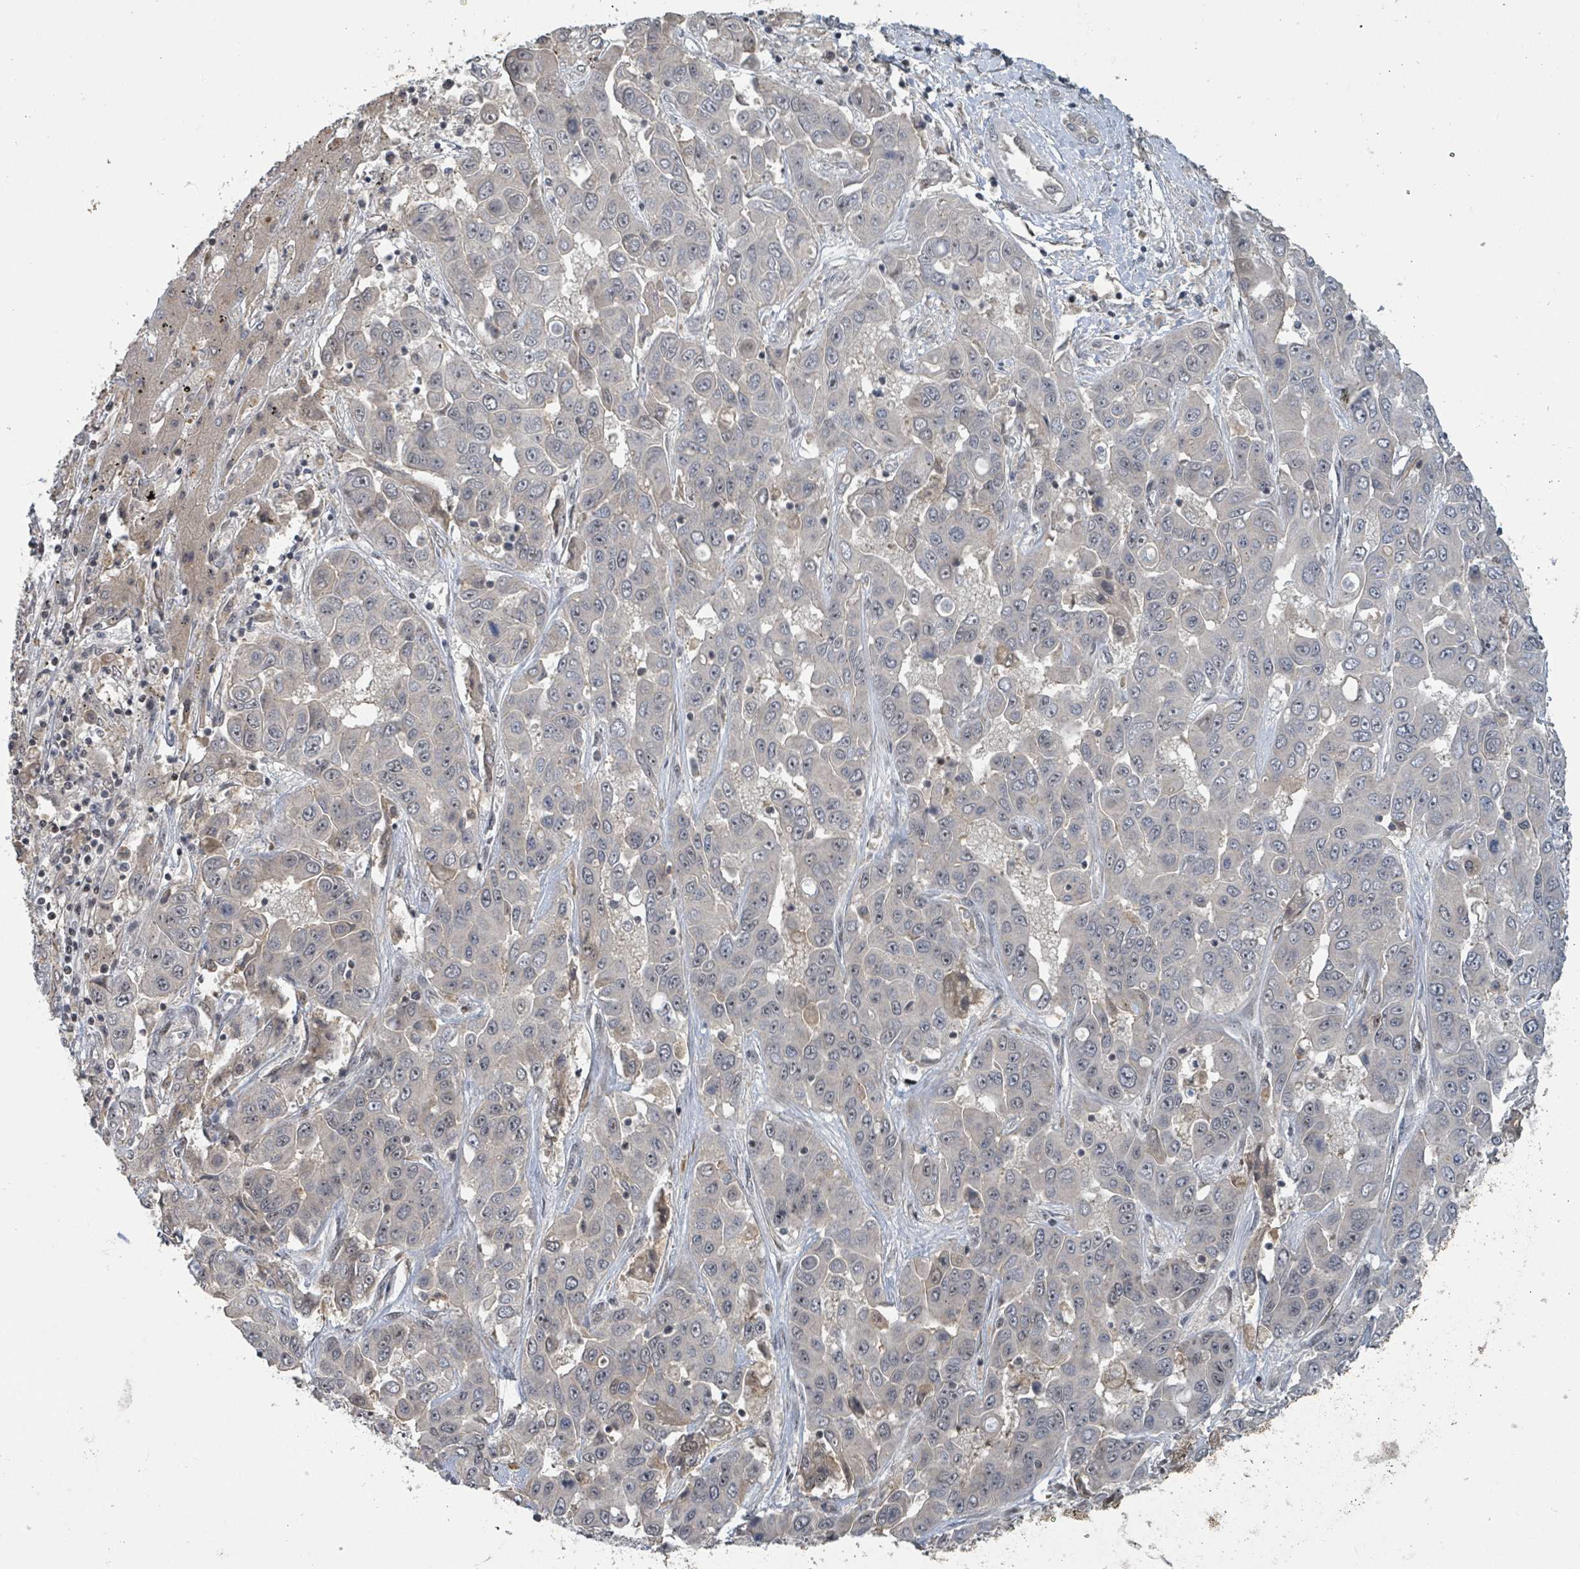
{"staining": {"intensity": "weak", "quantity": "25%-75%", "location": "nuclear"}, "tissue": "liver cancer", "cell_type": "Tumor cells", "image_type": "cancer", "snomed": [{"axis": "morphology", "description": "Cholangiocarcinoma"}, {"axis": "topography", "description": "Liver"}], "caption": "The photomicrograph reveals immunohistochemical staining of liver cholangiocarcinoma. There is weak nuclear expression is identified in about 25%-75% of tumor cells.", "gene": "ZBTB14", "patient": {"sex": "female", "age": 52}}